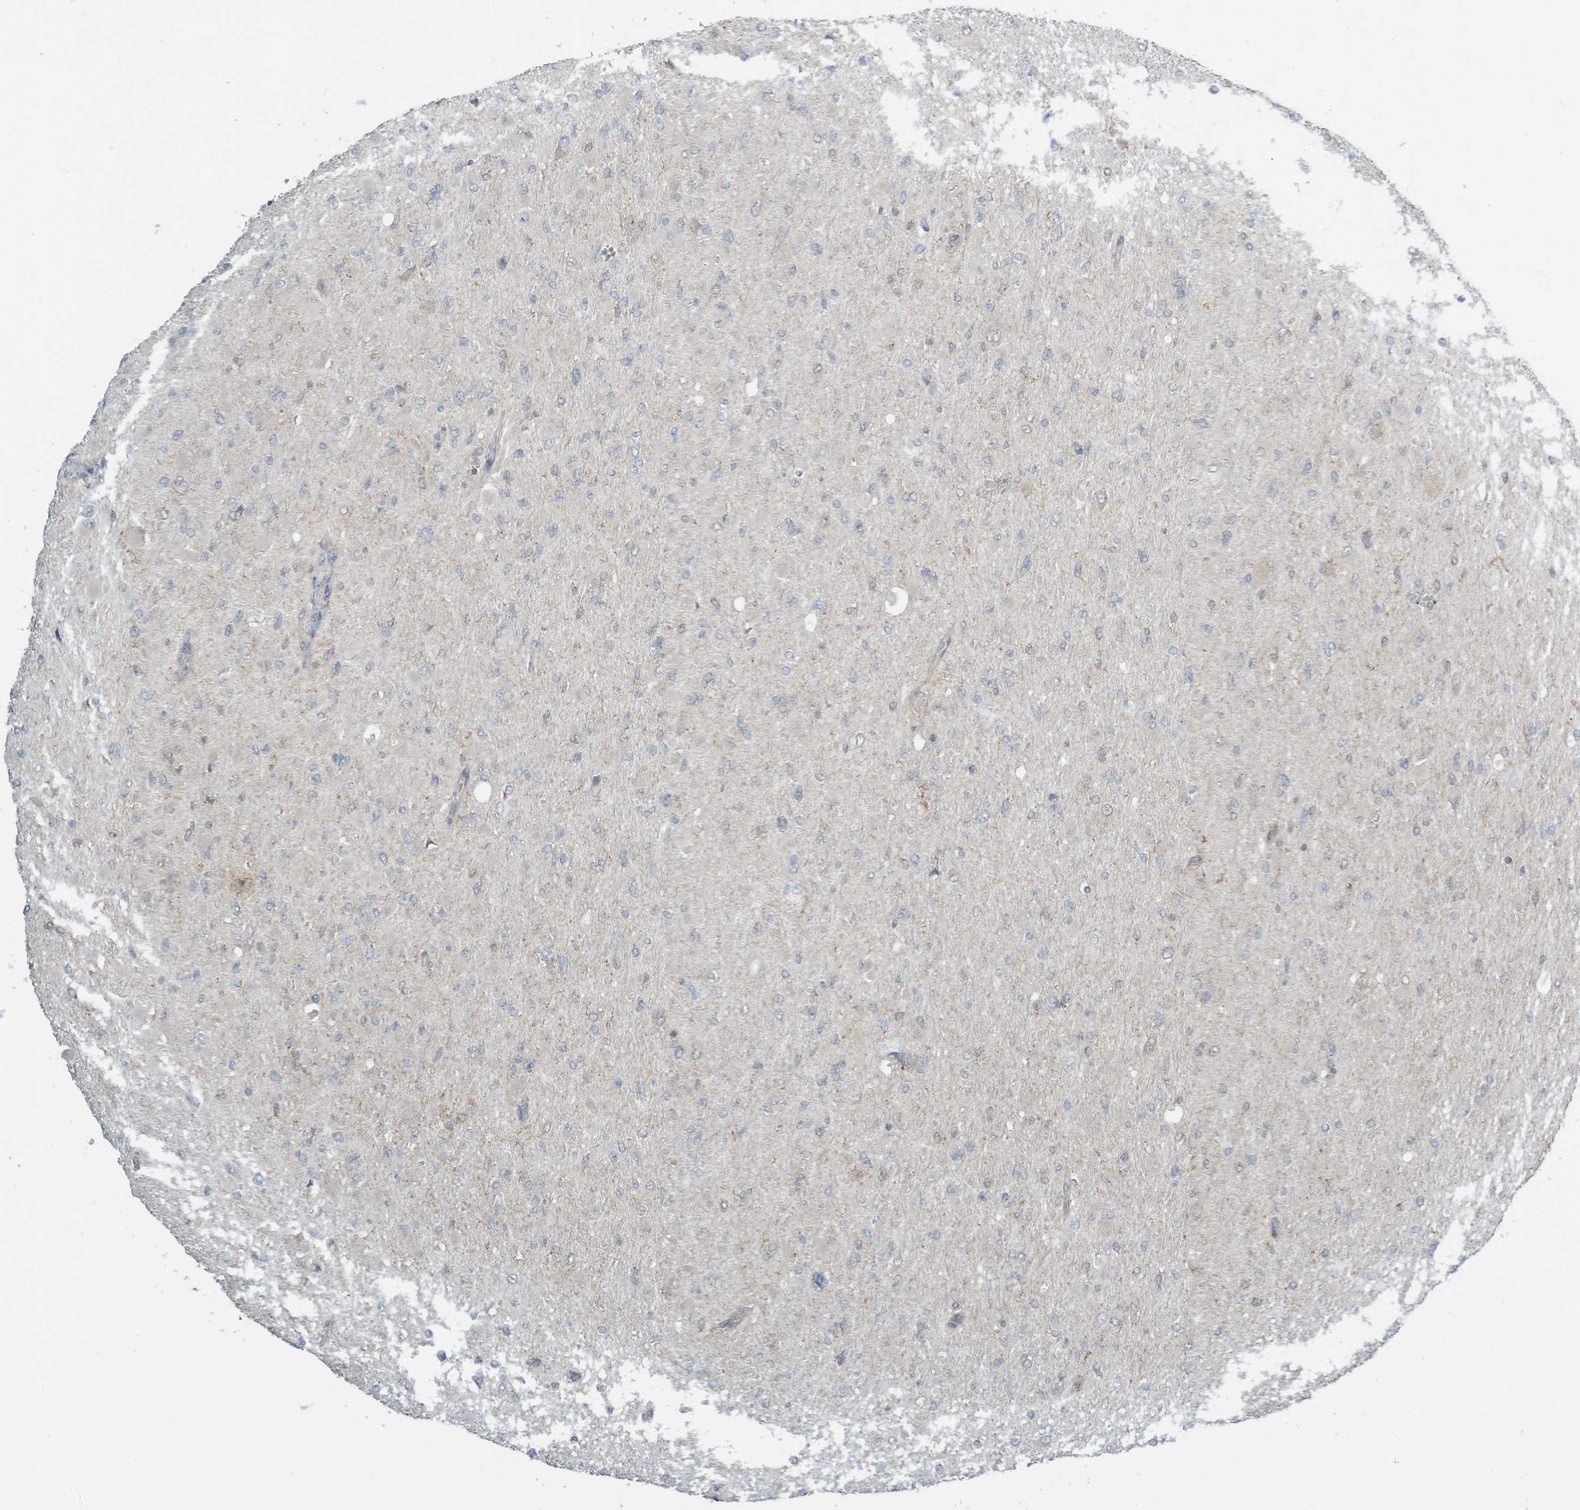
{"staining": {"intensity": "negative", "quantity": "none", "location": "none"}, "tissue": "glioma", "cell_type": "Tumor cells", "image_type": "cancer", "snomed": [{"axis": "morphology", "description": "Glioma, malignant, High grade"}, {"axis": "topography", "description": "Cerebral cortex"}], "caption": "This is a photomicrograph of IHC staining of glioma, which shows no expression in tumor cells. (Stains: DAB immunohistochemistry with hematoxylin counter stain, Microscopy: brightfield microscopy at high magnification).", "gene": "PARVG", "patient": {"sex": "female", "age": 36}}